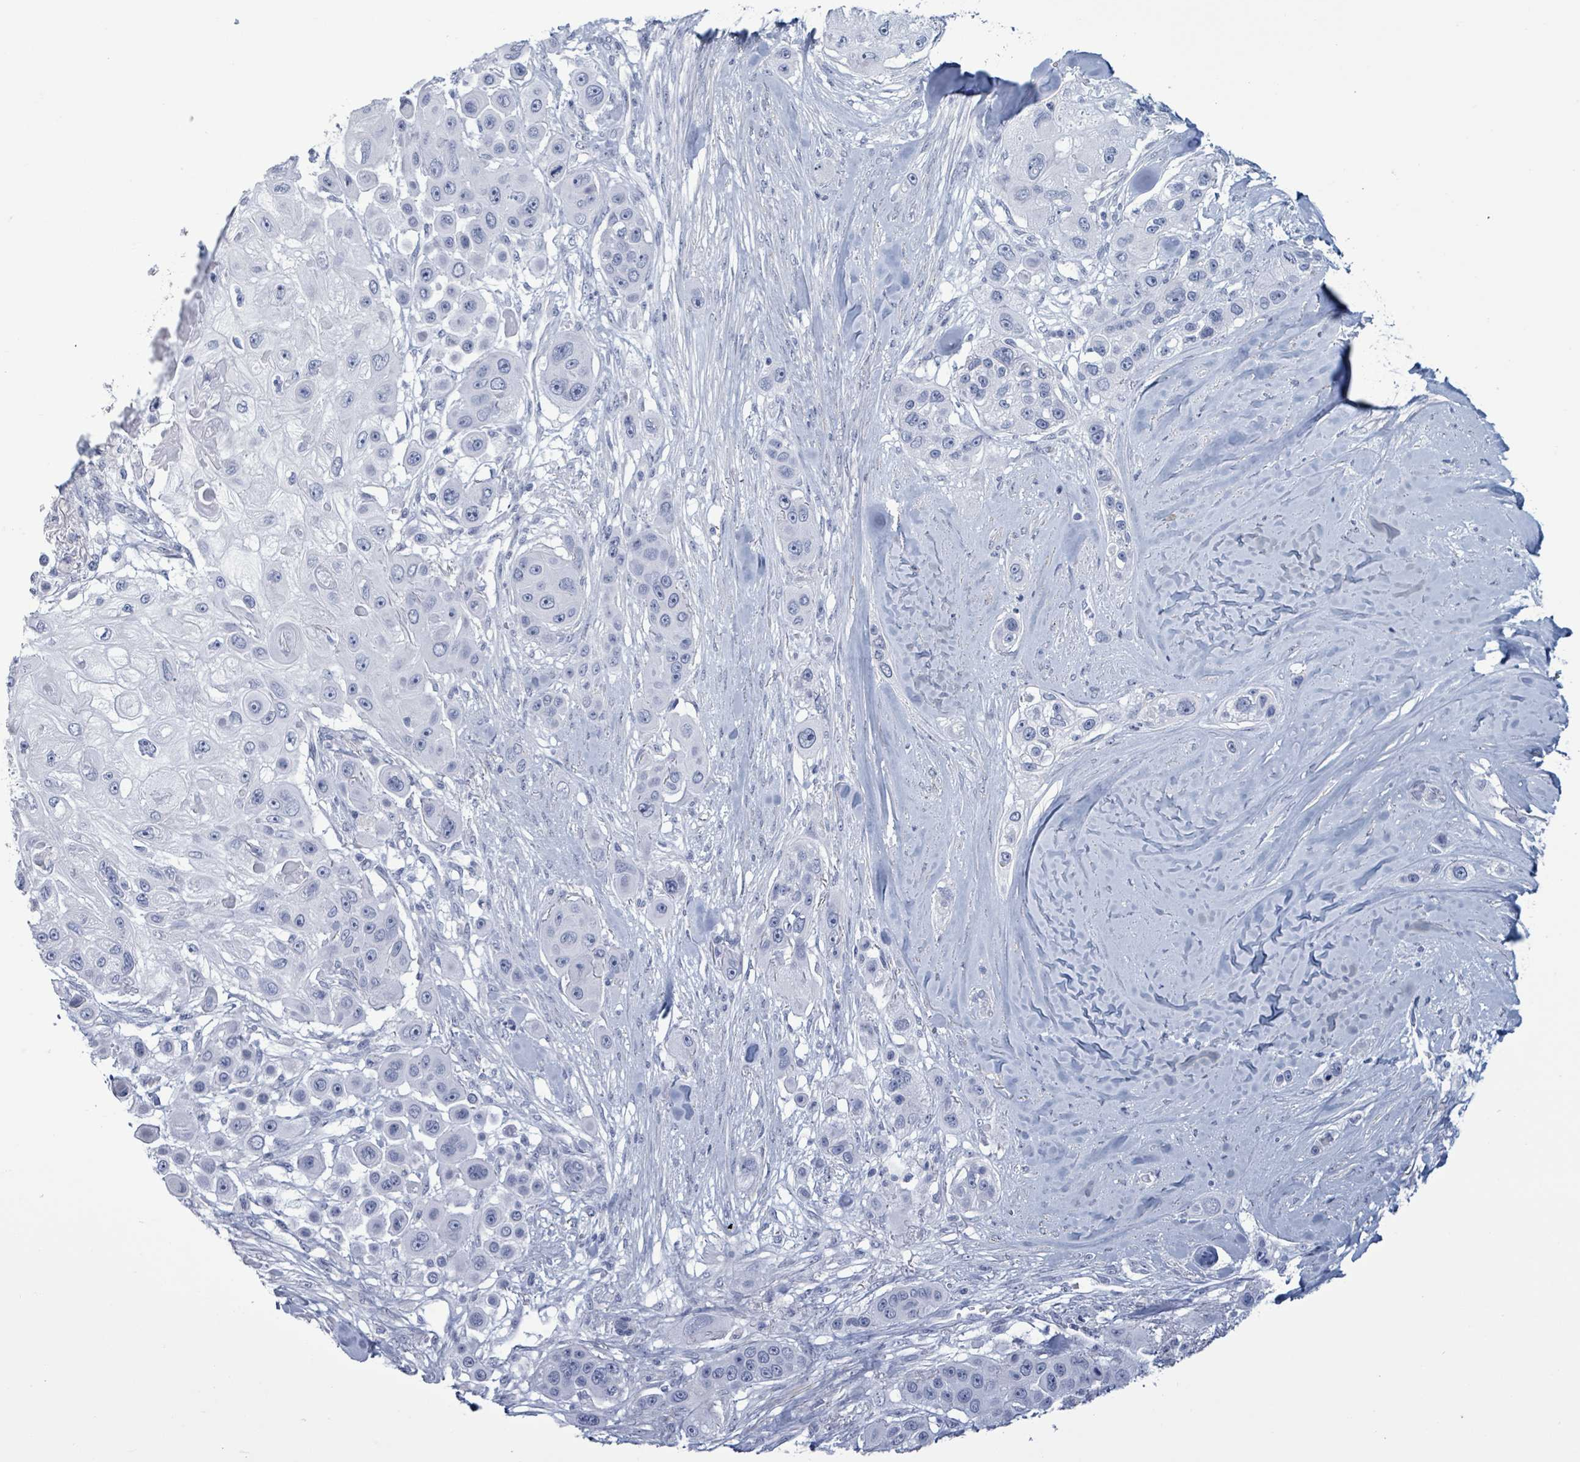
{"staining": {"intensity": "negative", "quantity": "none", "location": "none"}, "tissue": "skin cancer", "cell_type": "Tumor cells", "image_type": "cancer", "snomed": [{"axis": "morphology", "description": "Squamous cell carcinoma, NOS"}, {"axis": "topography", "description": "Skin"}], "caption": "This is an IHC micrograph of human skin cancer. There is no staining in tumor cells.", "gene": "ZNF771", "patient": {"sex": "male", "age": 67}}